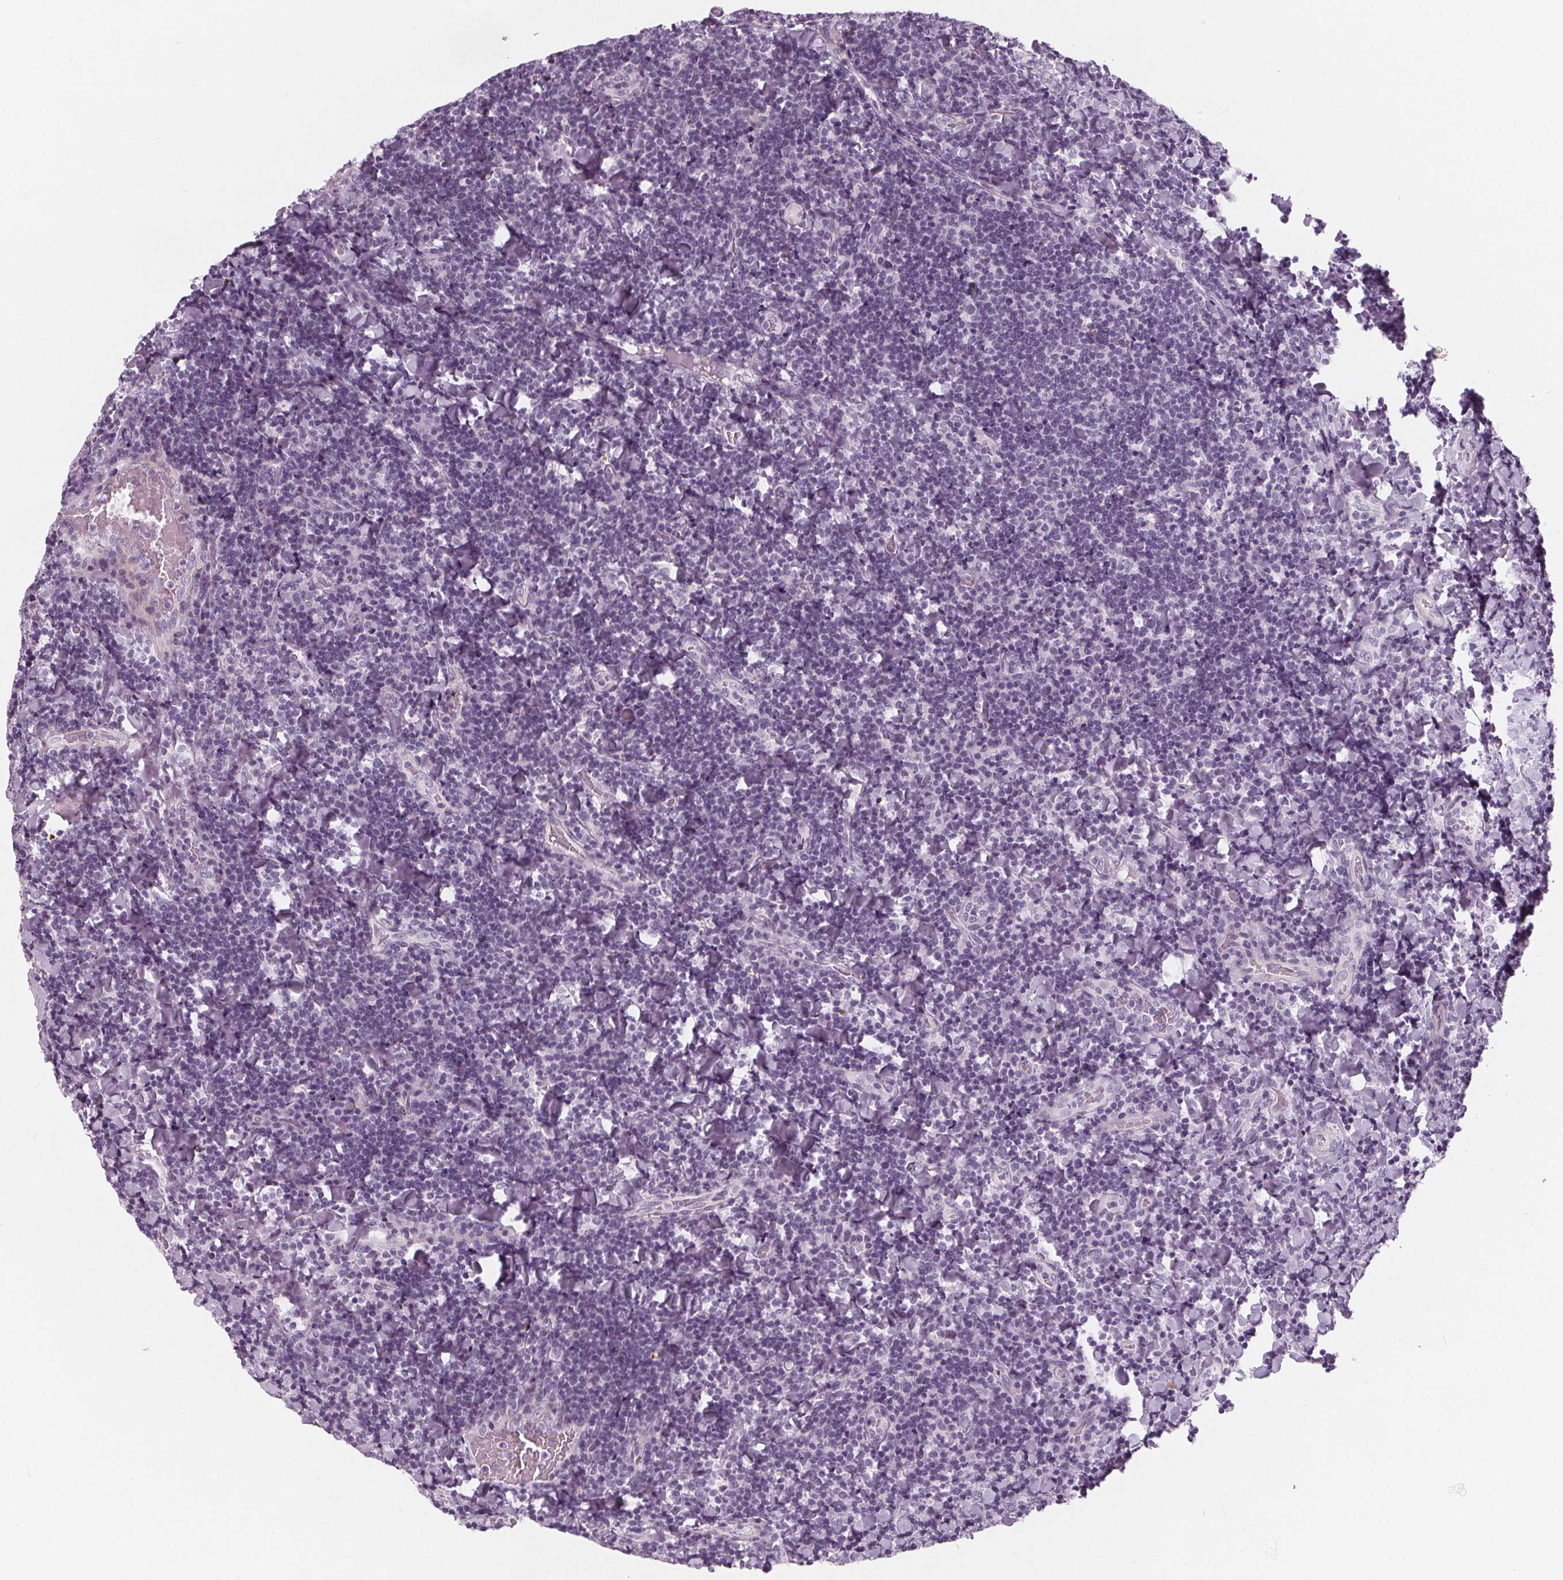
{"staining": {"intensity": "negative", "quantity": "none", "location": "none"}, "tissue": "tonsil", "cell_type": "Germinal center cells", "image_type": "normal", "snomed": [{"axis": "morphology", "description": "Normal tissue, NOS"}, {"axis": "topography", "description": "Tonsil"}], "caption": "Immunohistochemistry (IHC) of benign human tonsil shows no positivity in germinal center cells. (Brightfield microscopy of DAB (3,3'-diaminobenzidine) IHC at high magnification).", "gene": "SLC5A12", "patient": {"sex": "male", "age": 17}}